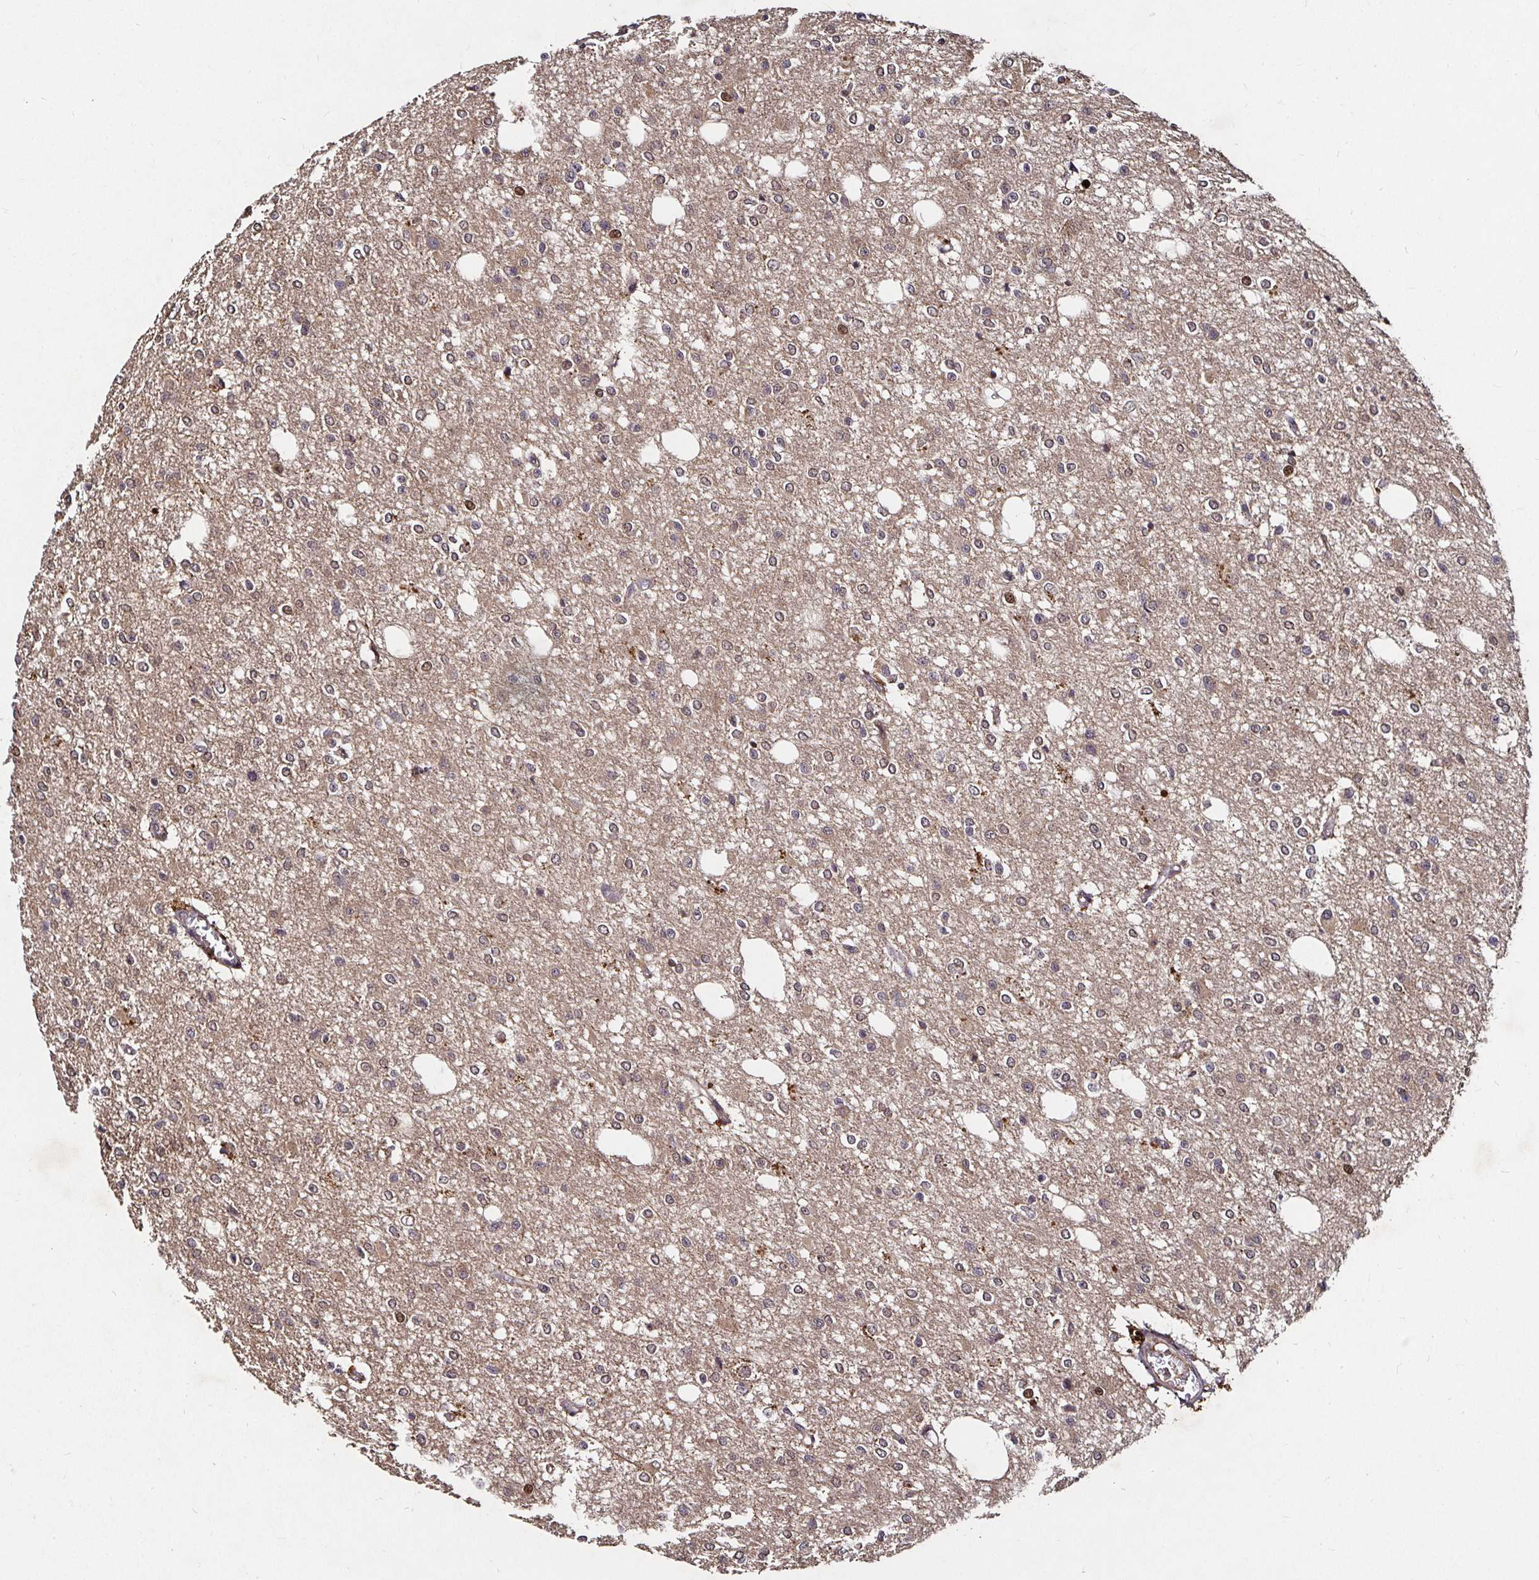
{"staining": {"intensity": "weak", "quantity": "<25%", "location": "cytoplasmic/membranous"}, "tissue": "glioma", "cell_type": "Tumor cells", "image_type": "cancer", "snomed": [{"axis": "morphology", "description": "Glioma, malignant, Low grade"}, {"axis": "topography", "description": "Brain"}], "caption": "Immunohistochemistry image of glioma stained for a protein (brown), which shows no staining in tumor cells.", "gene": "SMYD3", "patient": {"sex": "male", "age": 26}}